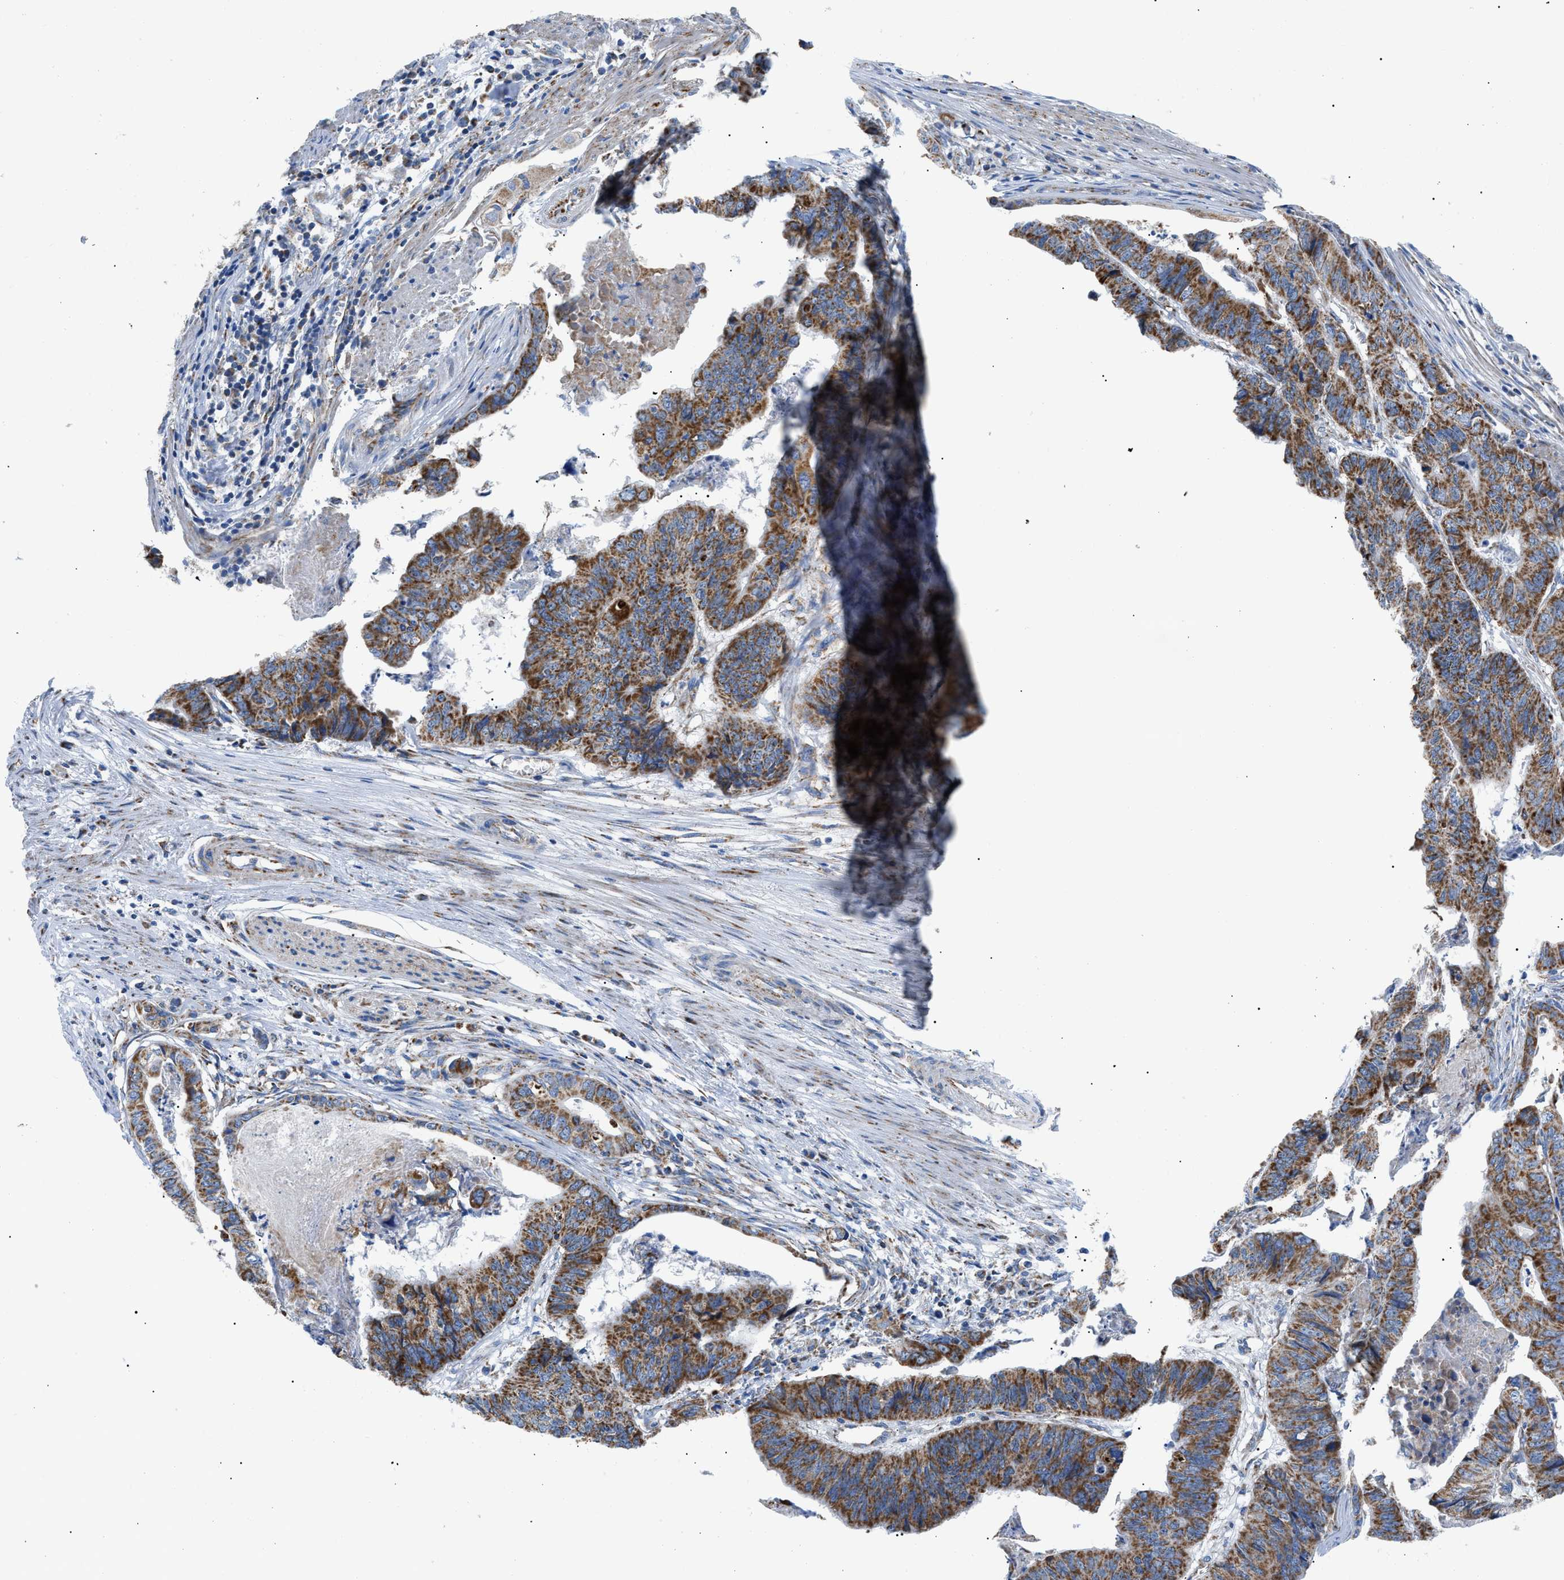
{"staining": {"intensity": "strong", "quantity": ">75%", "location": "cytoplasmic/membranous"}, "tissue": "stomach cancer", "cell_type": "Tumor cells", "image_type": "cancer", "snomed": [{"axis": "morphology", "description": "Adenocarcinoma, NOS"}, {"axis": "topography", "description": "Stomach, lower"}], "caption": "The image reveals immunohistochemical staining of stomach adenocarcinoma. There is strong cytoplasmic/membranous expression is present in about >75% of tumor cells.", "gene": "PHB2", "patient": {"sex": "male", "age": 77}}